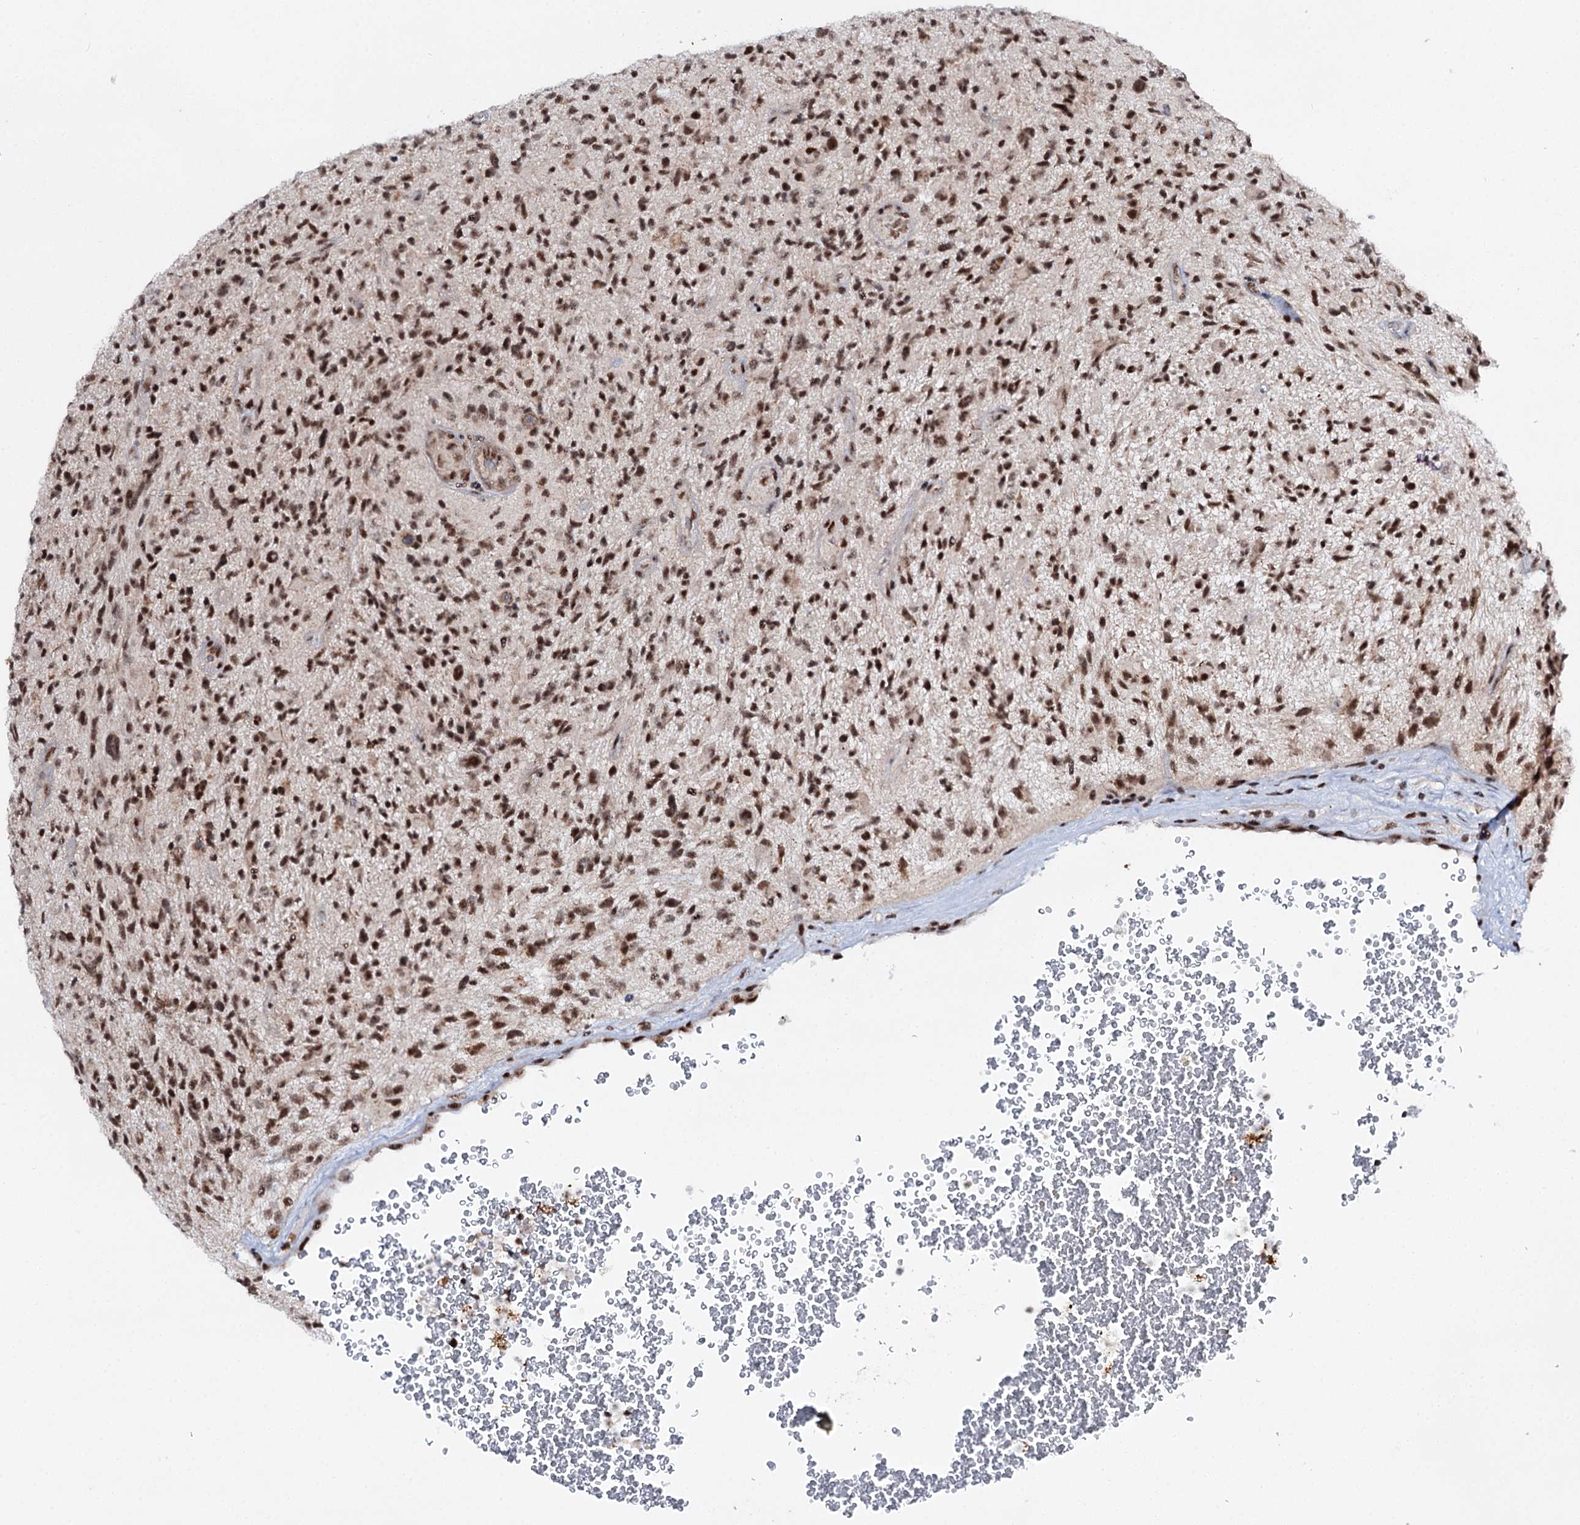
{"staining": {"intensity": "moderate", "quantity": ">75%", "location": "nuclear"}, "tissue": "glioma", "cell_type": "Tumor cells", "image_type": "cancer", "snomed": [{"axis": "morphology", "description": "Glioma, malignant, High grade"}, {"axis": "topography", "description": "Brain"}], "caption": "Malignant glioma (high-grade) stained with DAB immunohistochemistry displays medium levels of moderate nuclear staining in approximately >75% of tumor cells. The staining was performed using DAB to visualize the protein expression in brown, while the nuclei were stained in blue with hematoxylin (Magnification: 20x).", "gene": "BUD13", "patient": {"sex": "male", "age": 47}}